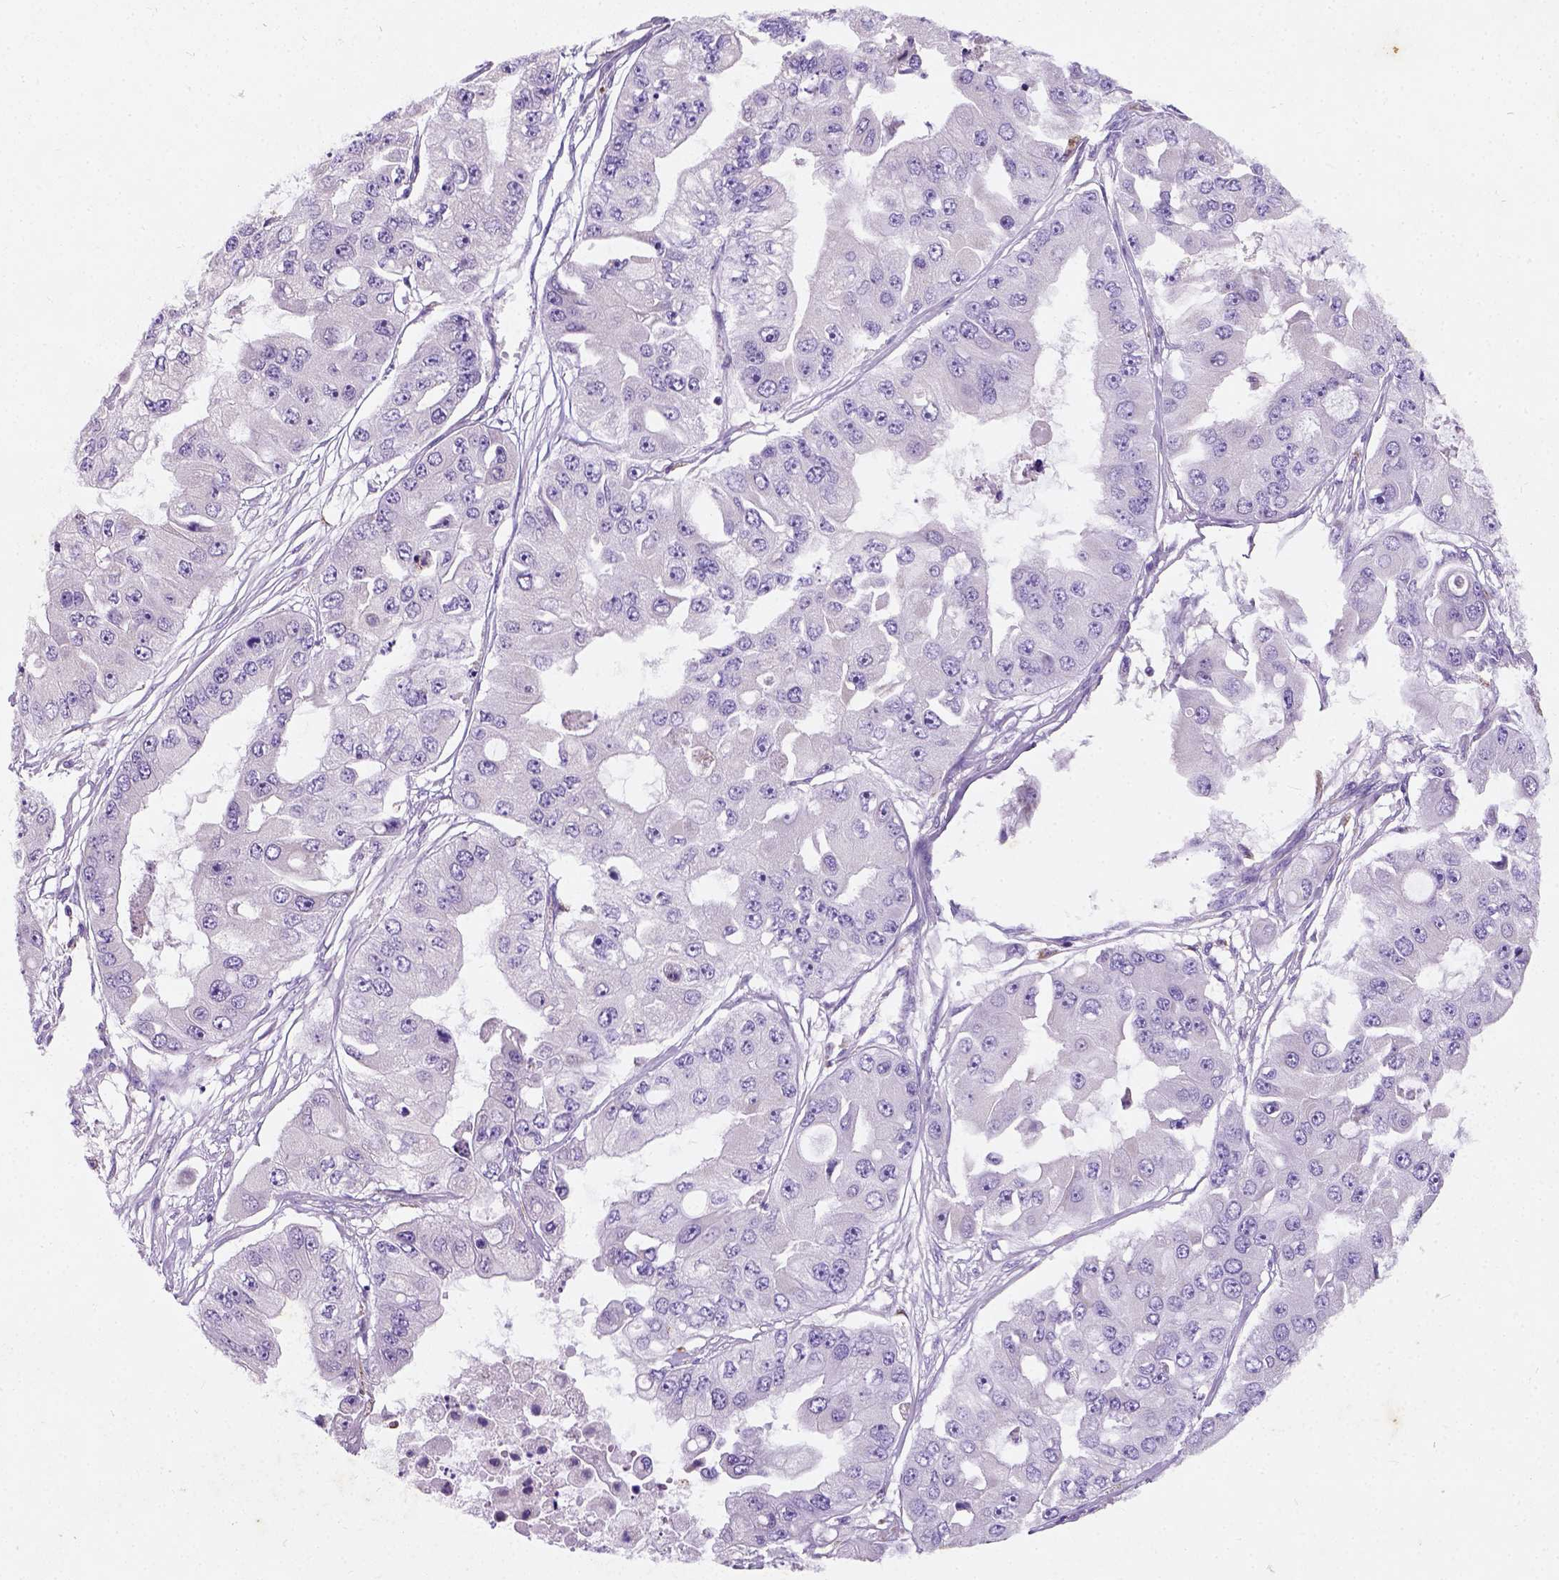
{"staining": {"intensity": "negative", "quantity": "none", "location": "none"}, "tissue": "ovarian cancer", "cell_type": "Tumor cells", "image_type": "cancer", "snomed": [{"axis": "morphology", "description": "Cystadenocarcinoma, serous, NOS"}, {"axis": "topography", "description": "Ovary"}], "caption": "Image shows no significant protein positivity in tumor cells of ovarian cancer (serous cystadenocarcinoma). (IHC, brightfield microscopy, high magnification).", "gene": "CHODL", "patient": {"sex": "female", "age": 56}}